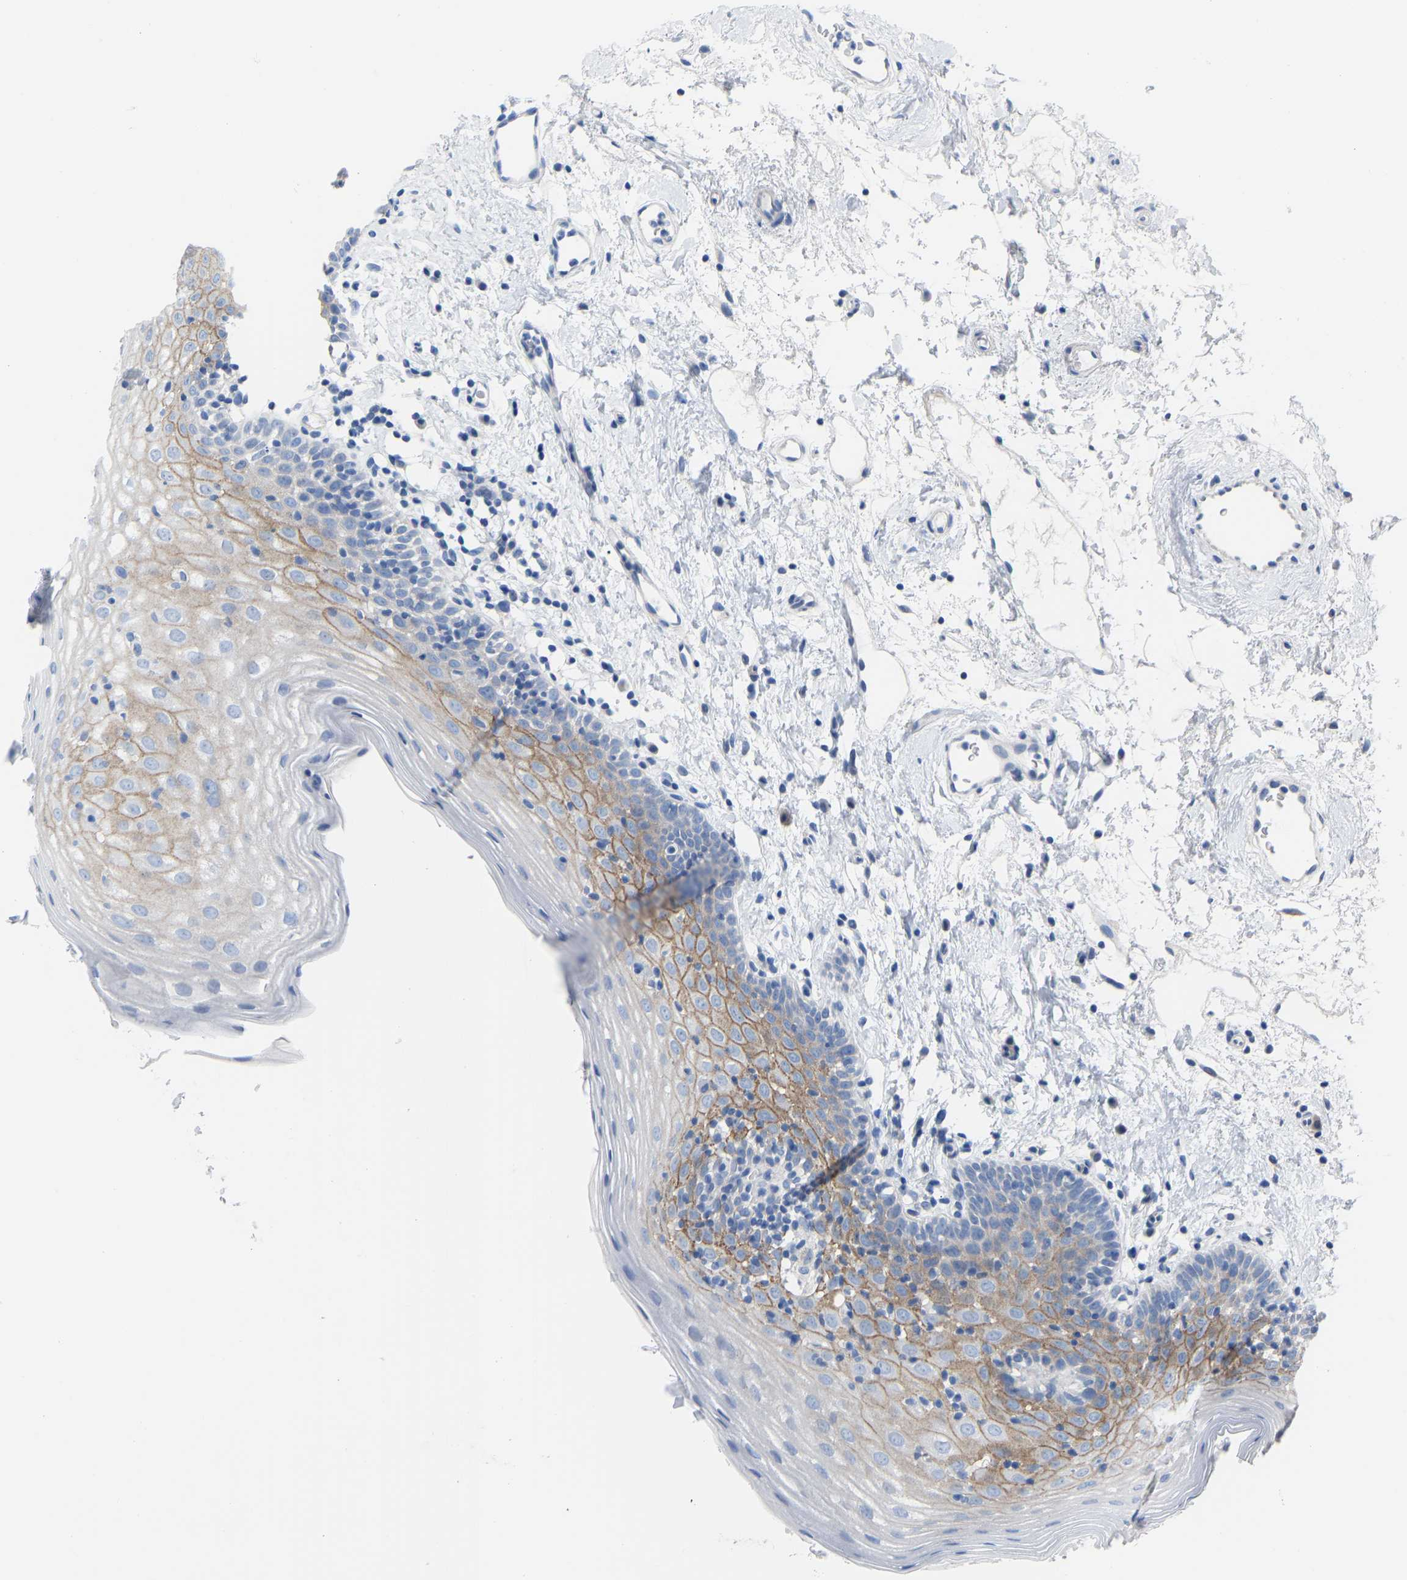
{"staining": {"intensity": "moderate", "quantity": "<25%", "location": "cytoplasmic/membranous"}, "tissue": "oral mucosa", "cell_type": "Squamous epithelial cells", "image_type": "normal", "snomed": [{"axis": "morphology", "description": "Normal tissue, NOS"}, {"axis": "topography", "description": "Oral tissue"}], "caption": "This histopathology image shows immunohistochemistry (IHC) staining of unremarkable oral mucosa, with low moderate cytoplasmic/membranous positivity in about <25% of squamous epithelial cells.", "gene": "OLIG2", "patient": {"sex": "male", "age": 66}}